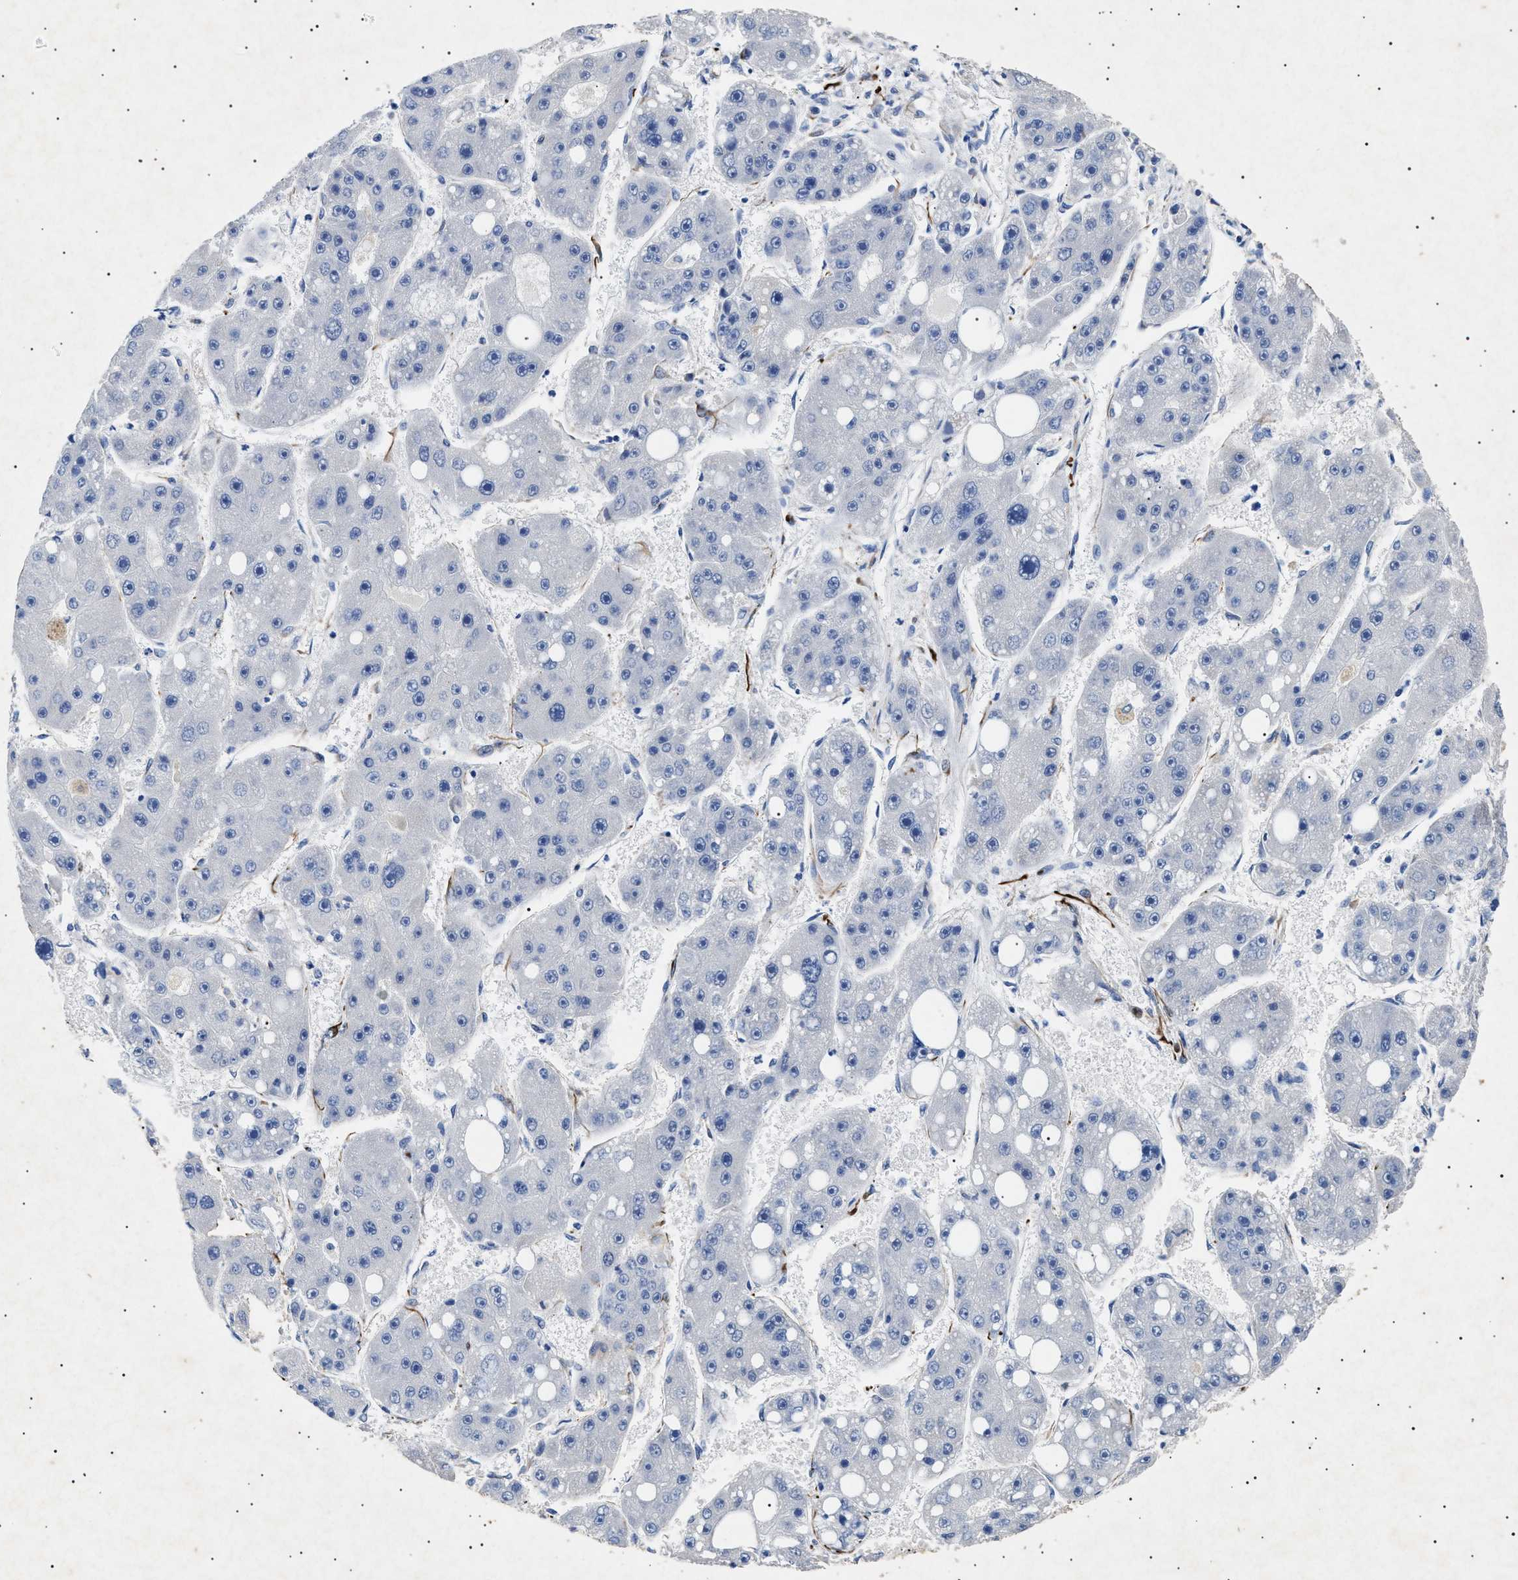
{"staining": {"intensity": "negative", "quantity": "none", "location": "none"}, "tissue": "liver cancer", "cell_type": "Tumor cells", "image_type": "cancer", "snomed": [{"axis": "morphology", "description": "Carcinoma, Hepatocellular, NOS"}, {"axis": "topography", "description": "Liver"}], "caption": "DAB (3,3'-diaminobenzidine) immunohistochemical staining of human liver hepatocellular carcinoma exhibits no significant expression in tumor cells.", "gene": "OLFML2A", "patient": {"sex": "female", "age": 61}}